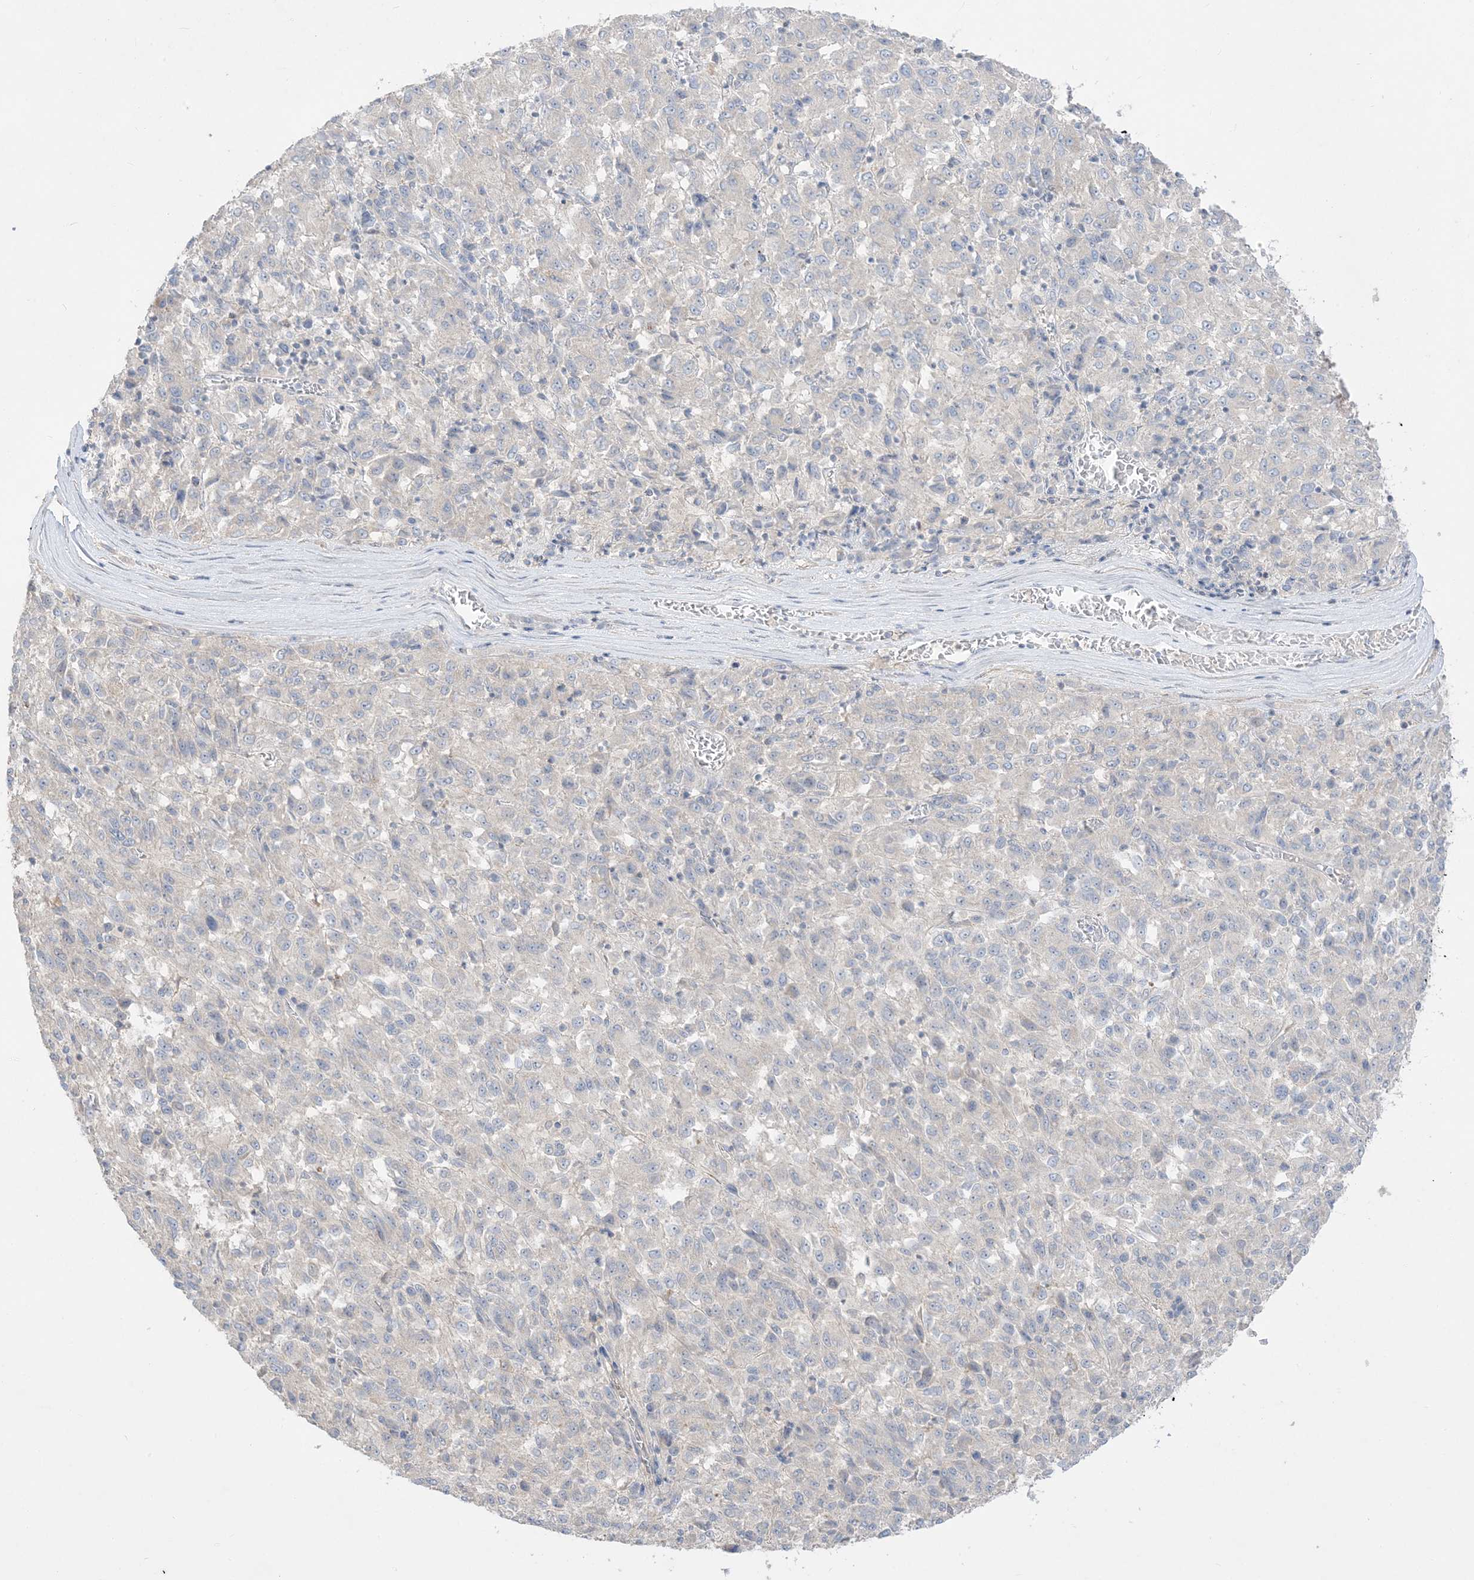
{"staining": {"intensity": "negative", "quantity": "none", "location": "none"}, "tissue": "melanoma", "cell_type": "Tumor cells", "image_type": "cancer", "snomed": [{"axis": "morphology", "description": "Malignant melanoma, Metastatic site"}, {"axis": "topography", "description": "Lung"}], "caption": "Tumor cells show no significant staining in melanoma.", "gene": "ARHGEF9", "patient": {"sex": "male", "age": 64}}